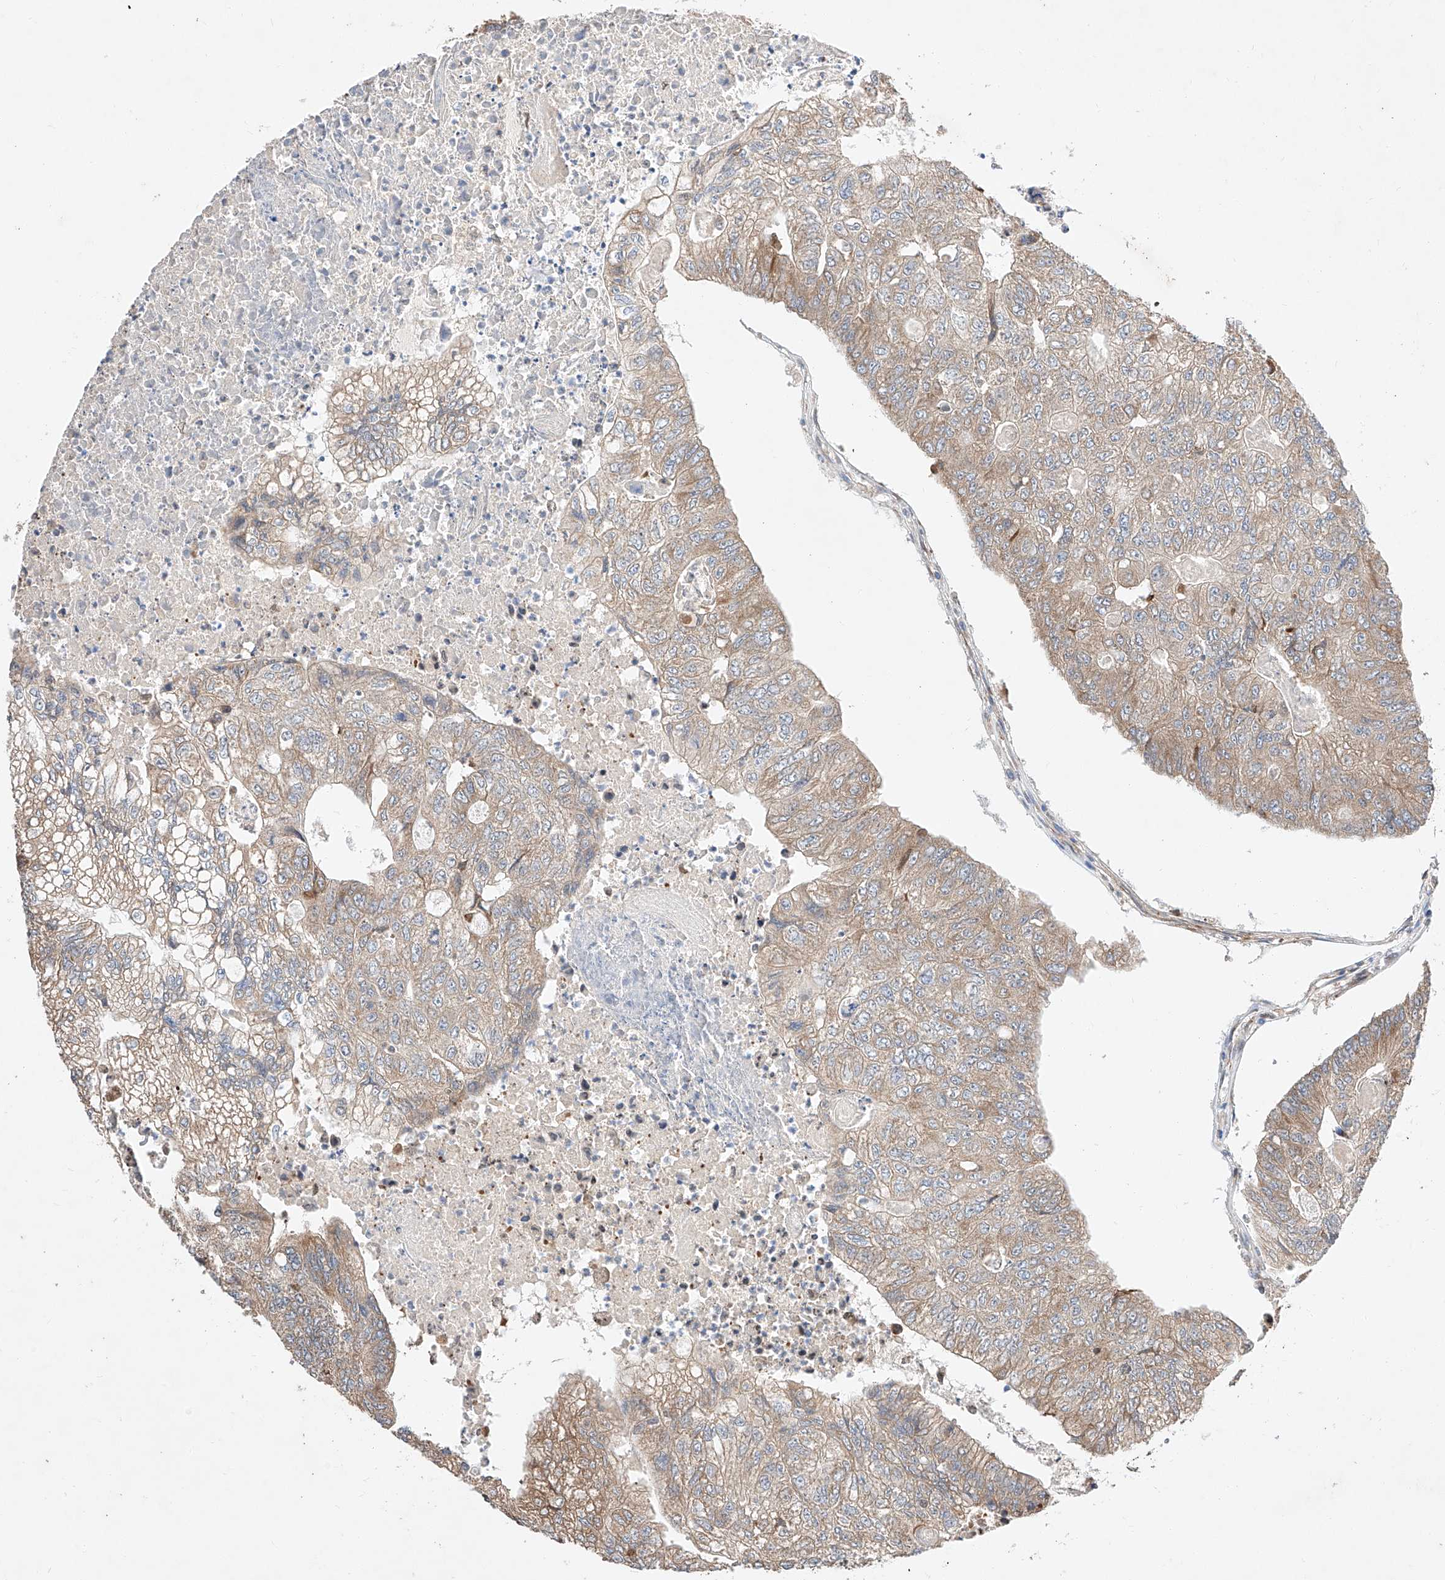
{"staining": {"intensity": "weak", "quantity": ">75%", "location": "cytoplasmic/membranous"}, "tissue": "colorectal cancer", "cell_type": "Tumor cells", "image_type": "cancer", "snomed": [{"axis": "morphology", "description": "Adenocarcinoma, NOS"}, {"axis": "topography", "description": "Colon"}], "caption": "Immunohistochemical staining of human colorectal cancer (adenocarcinoma) exhibits low levels of weak cytoplasmic/membranous positivity in about >75% of tumor cells. Using DAB (3,3'-diaminobenzidine) (brown) and hematoxylin (blue) stains, captured at high magnification using brightfield microscopy.", "gene": "C6orf118", "patient": {"sex": "female", "age": 67}}